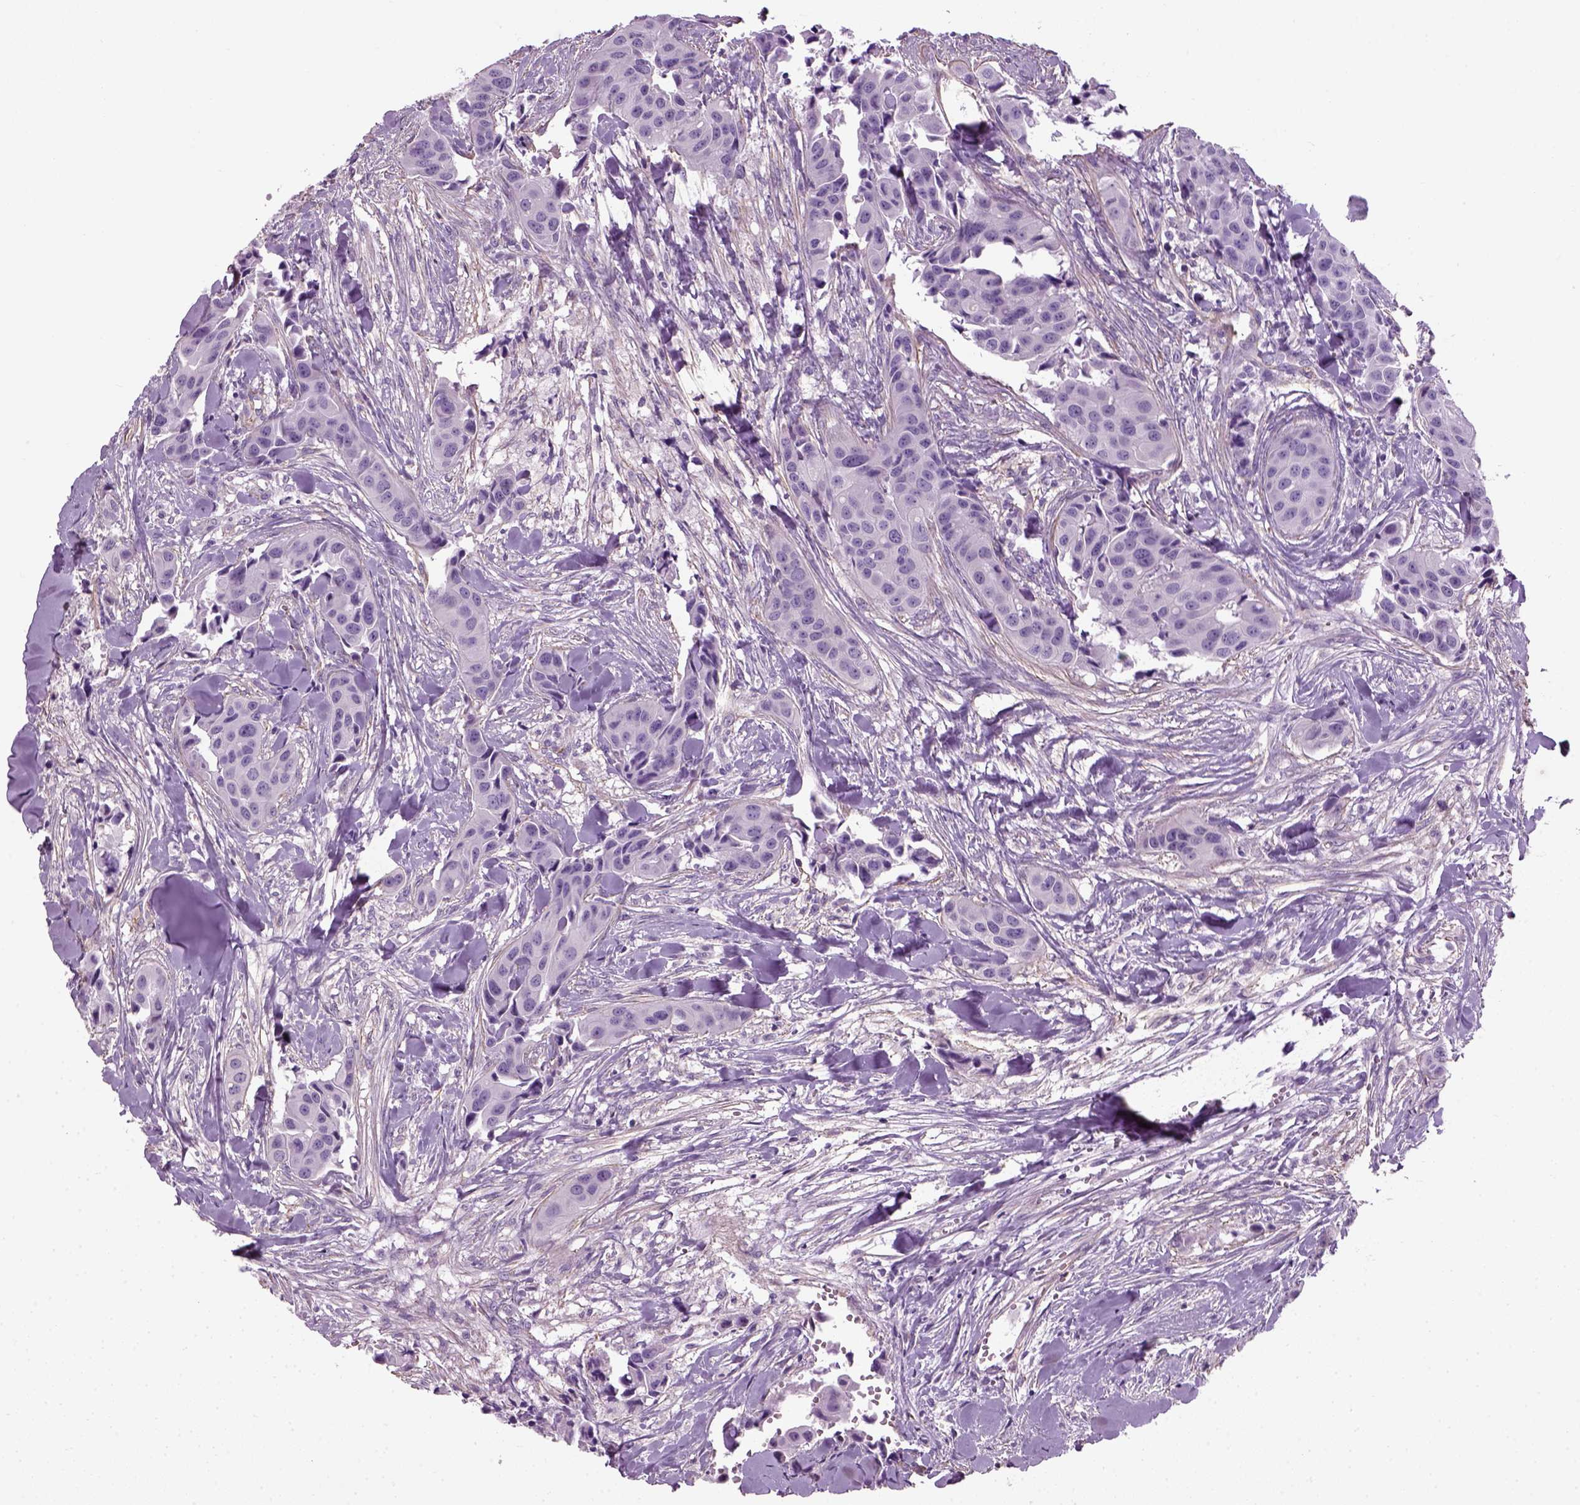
{"staining": {"intensity": "negative", "quantity": "none", "location": "none"}, "tissue": "head and neck cancer", "cell_type": "Tumor cells", "image_type": "cancer", "snomed": [{"axis": "morphology", "description": "Adenocarcinoma, NOS"}, {"axis": "topography", "description": "Head-Neck"}], "caption": "Adenocarcinoma (head and neck) stained for a protein using immunohistochemistry demonstrates no staining tumor cells.", "gene": "FAM161A", "patient": {"sex": "male", "age": 76}}